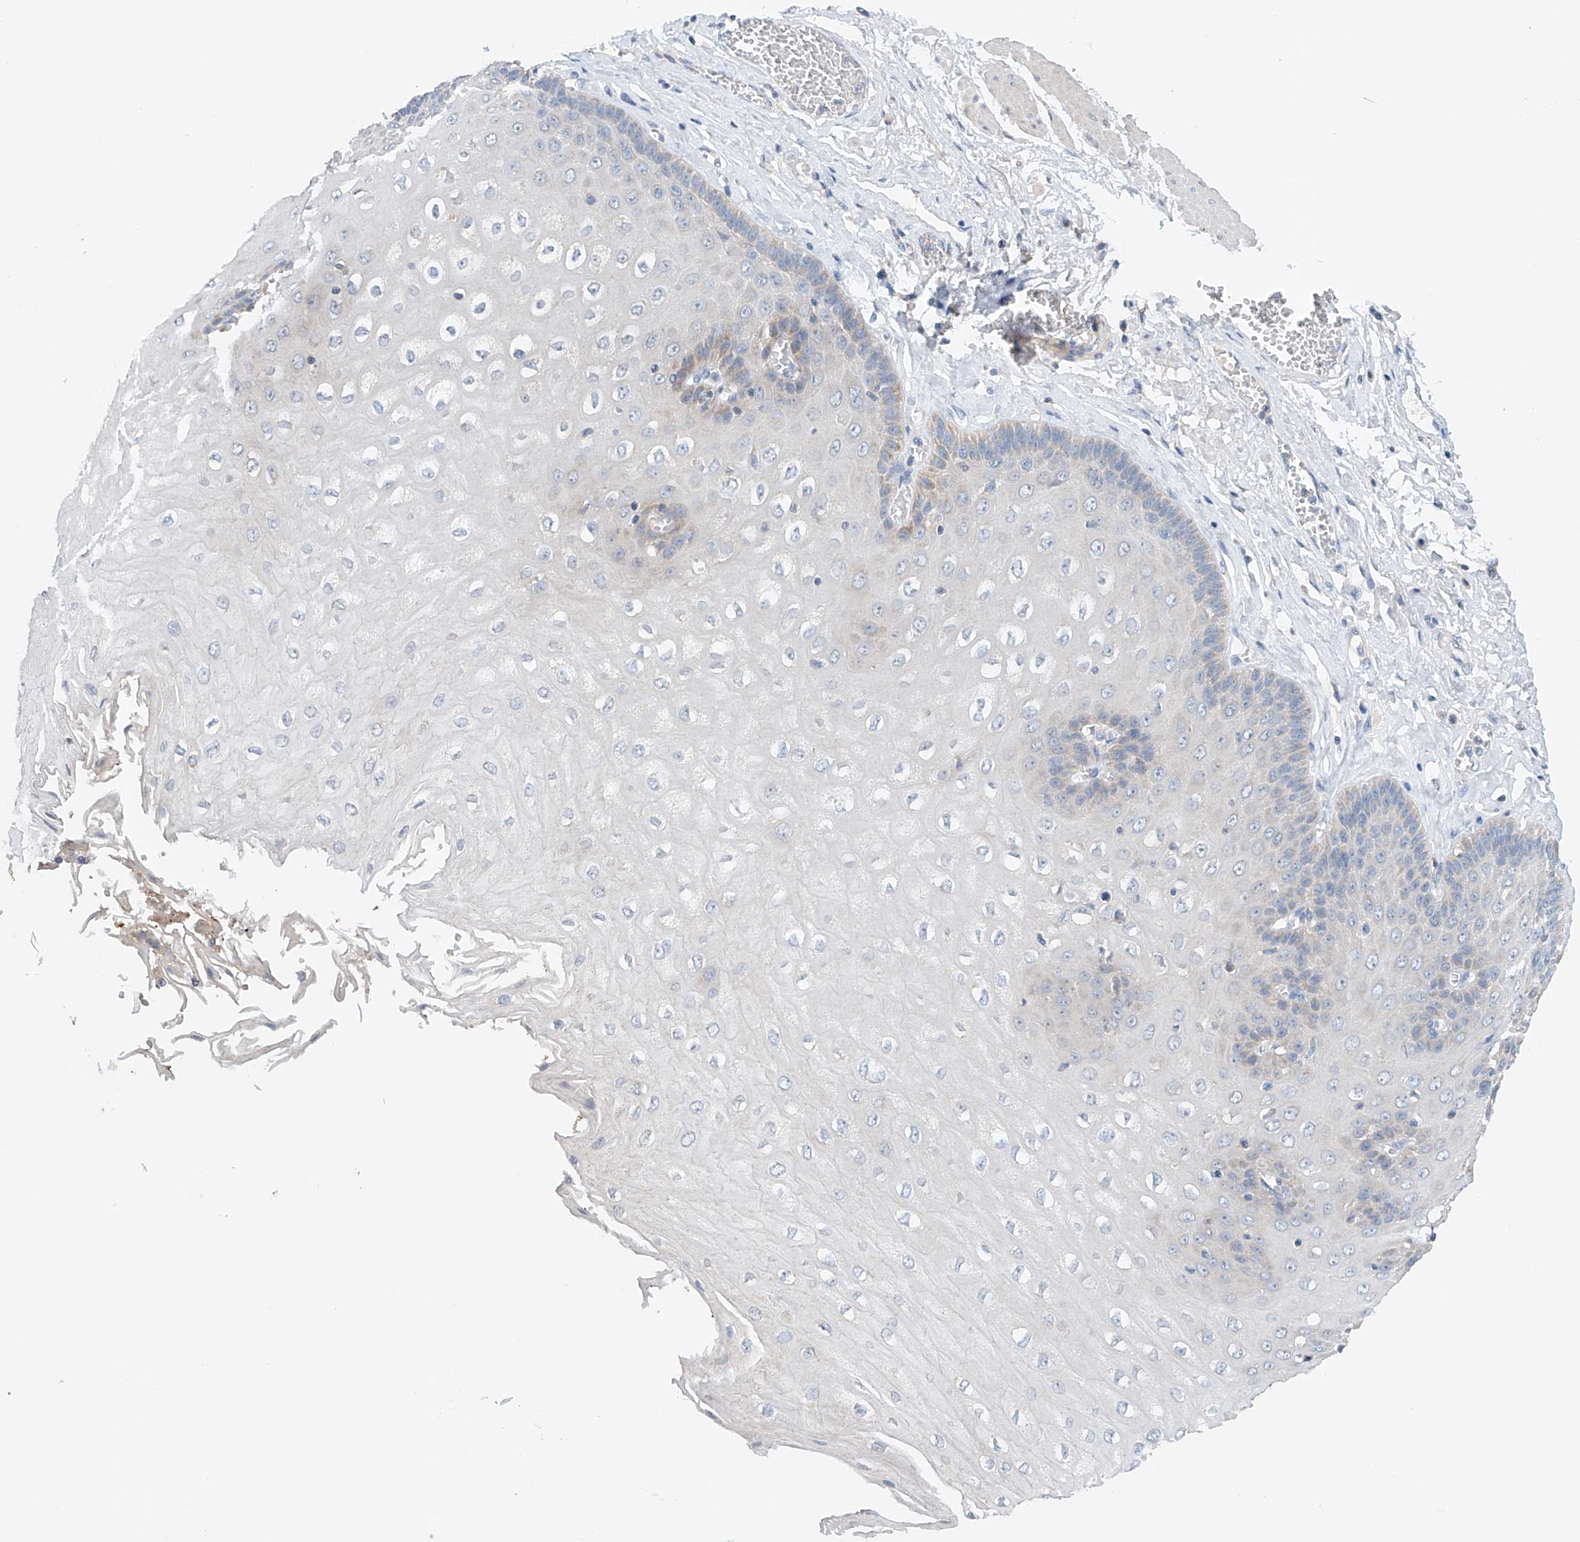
{"staining": {"intensity": "weak", "quantity": "<25%", "location": "cytoplasmic/membranous"}, "tissue": "esophagus", "cell_type": "Squamous epithelial cells", "image_type": "normal", "snomed": [{"axis": "morphology", "description": "Normal tissue, NOS"}, {"axis": "topography", "description": "Esophagus"}], "caption": "A histopathology image of esophagus stained for a protein demonstrates no brown staining in squamous epithelial cells. (Brightfield microscopy of DAB (3,3'-diaminobenzidine) immunohistochemistry at high magnification).", "gene": "GPC4", "patient": {"sex": "male", "age": 60}}